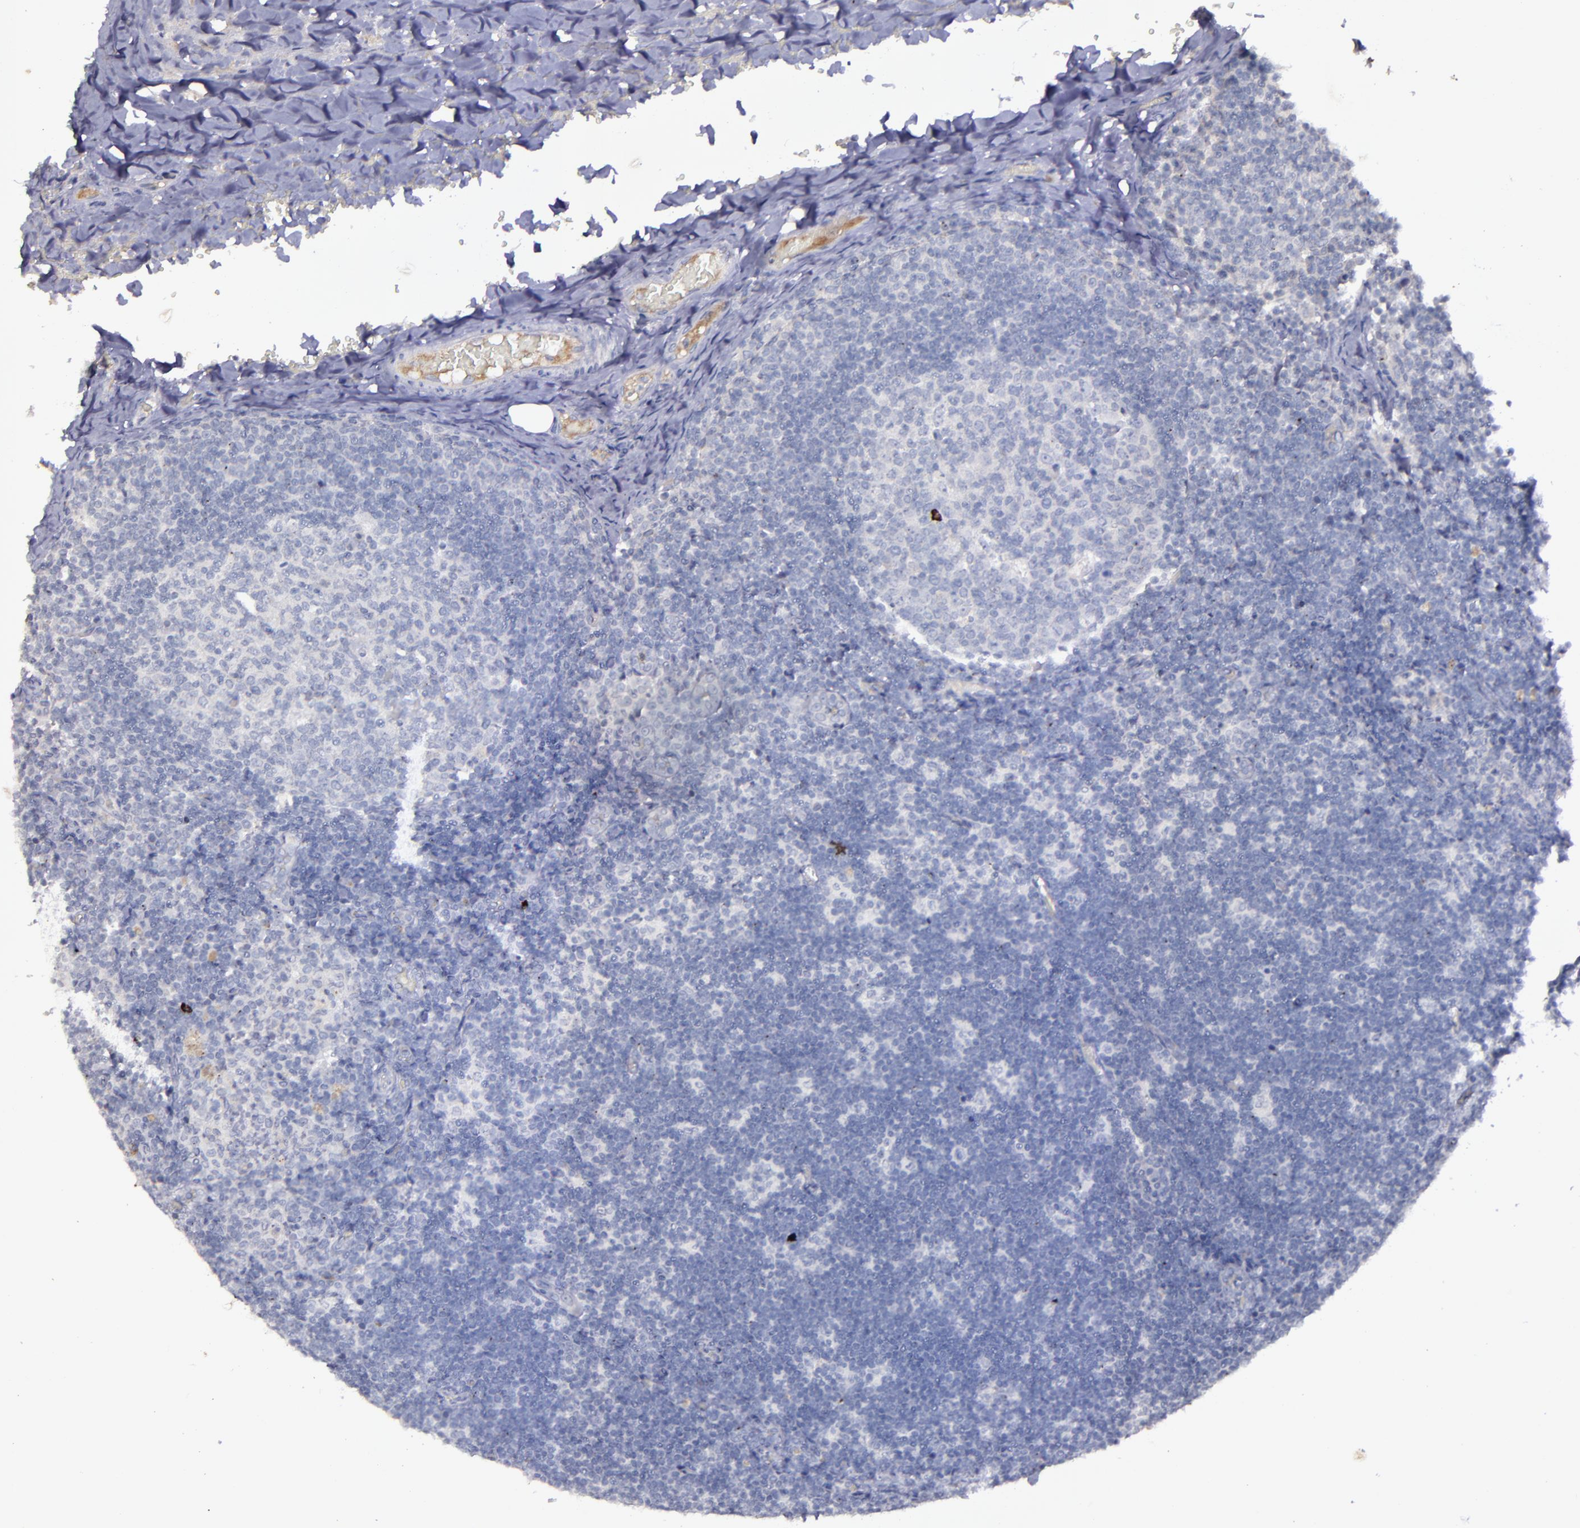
{"staining": {"intensity": "negative", "quantity": "none", "location": "none"}, "tissue": "lymph node", "cell_type": "Germinal center cells", "image_type": "normal", "snomed": [{"axis": "morphology", "description": "Normal tissue, NOS"}, {"axis": "topography", "description": "Lymph node"}, {"axis": "topography", "description": "Salivary gland"}], "caption": "DAB (3,3'-diaminobenzidine) immunohistochemical staining of unremarkable lymph node reveals no significant staining in germinal center cells.", "gene": "MASP1", "patient": {"sex": "male", "age": 8}}